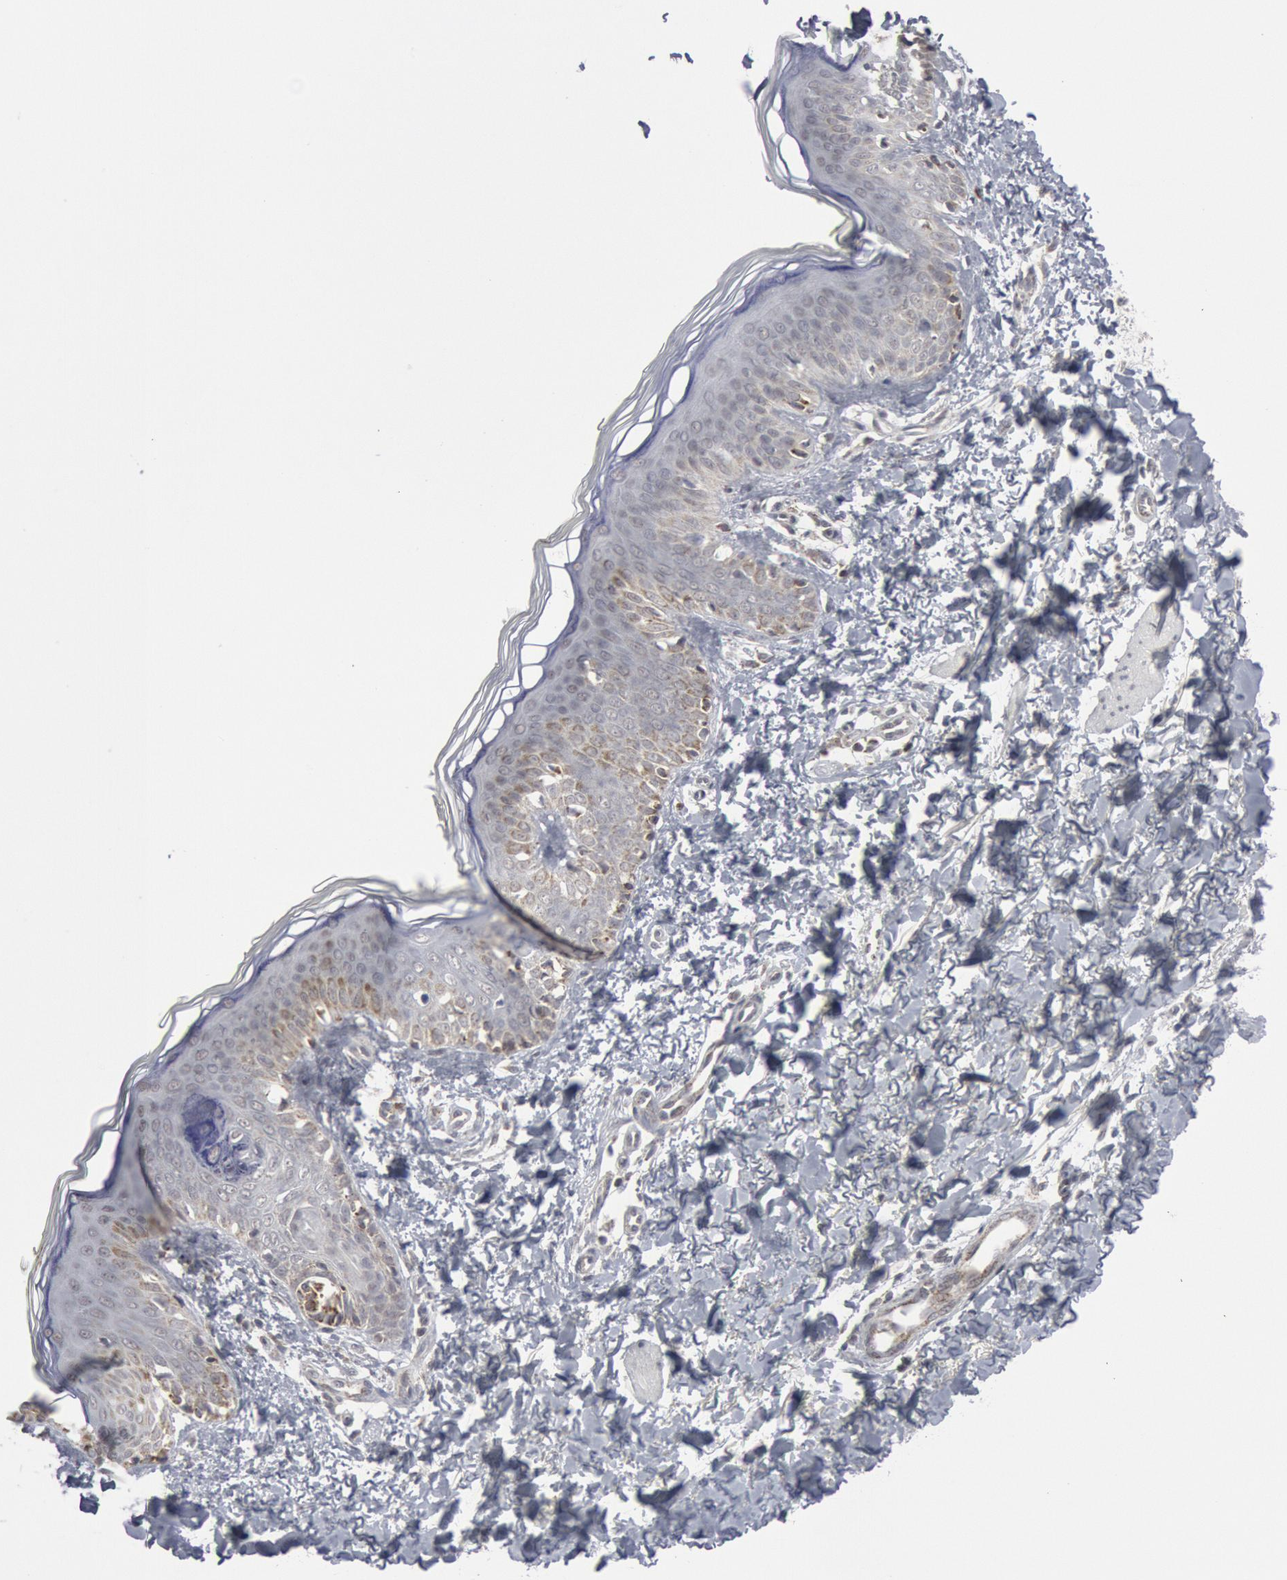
{"staining": {"intensity": "negative", "quantity": "none", "location": "none"}, "tissue": "skin", "cell_type": "Fibroblasts", "image_type": "normal", "snomed": [{"axis": "morphology", "description": "Normal tissue, NOS"}, {"axis": "topography", "description": "Skin"}], "caption": "Immunohistochemical staining of unremarkable human skin shows no significant staining in fibroblasts. (Brightfield microscopy of DAB immunohistochemistry at high magnification).", "gene": "CASP9", "patient": {"sex": "female", "age": 4}}